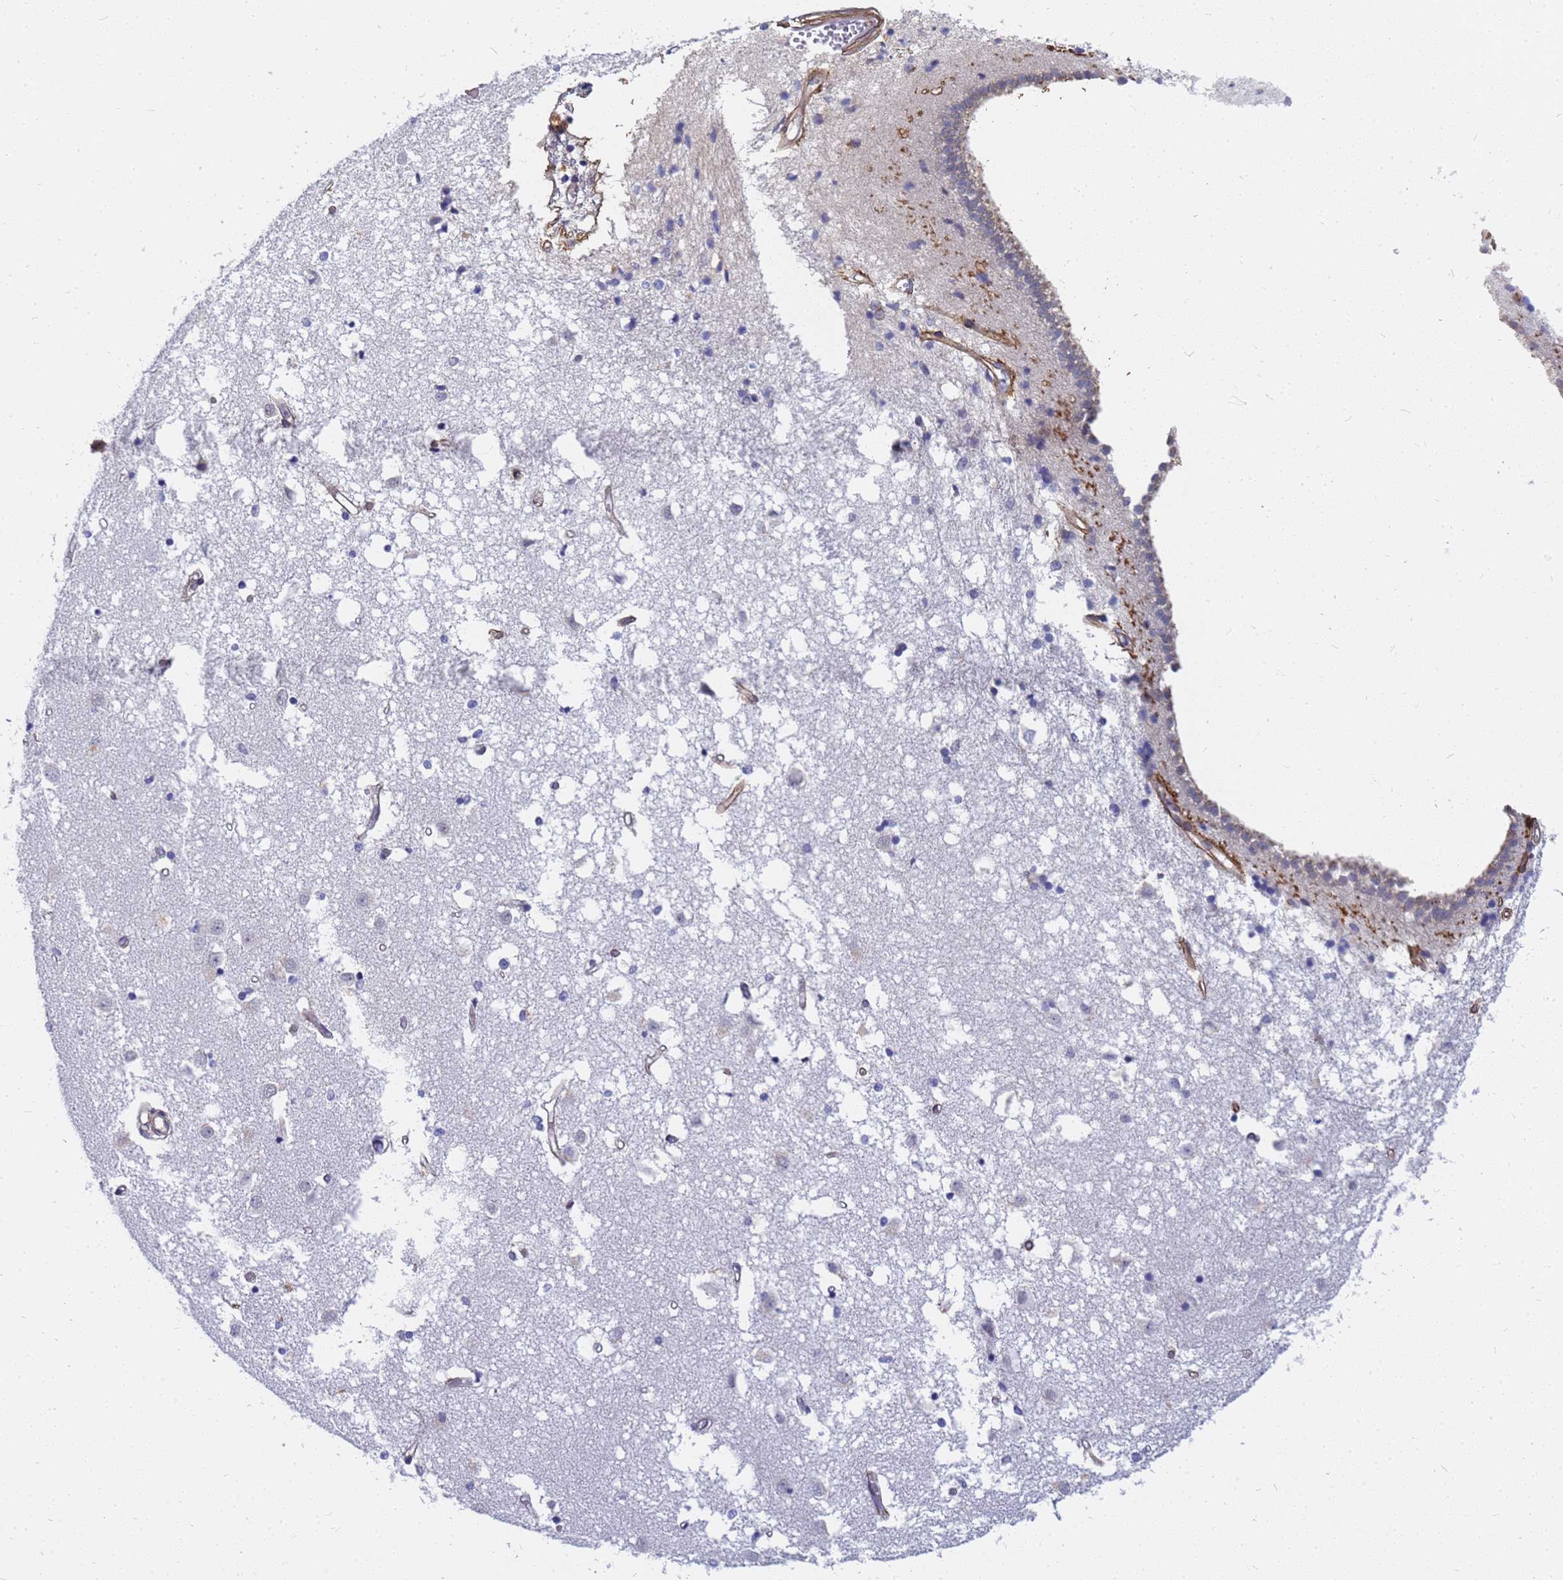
{"staining": {"intensity": "negative", "quantity": "none", "location": "none"}, "tissue": "caudate", "cell_type": "Glial cells", "image_type": "normal", "snomed": [{"axis": "morphology", "description": "Normal tissue, NOS"}, {"axis": "topography", "description": "Lateral ventricle wall"}], "caption": "DAB (3,3'-diaminobenzidine) immunohistochemical staining of unremarkable human caudate reveals no significant staining in glial cells. Nuclei are stained in blue.", "gene": "FAM166B", "patient": {"sex": "male", "age": 45}}